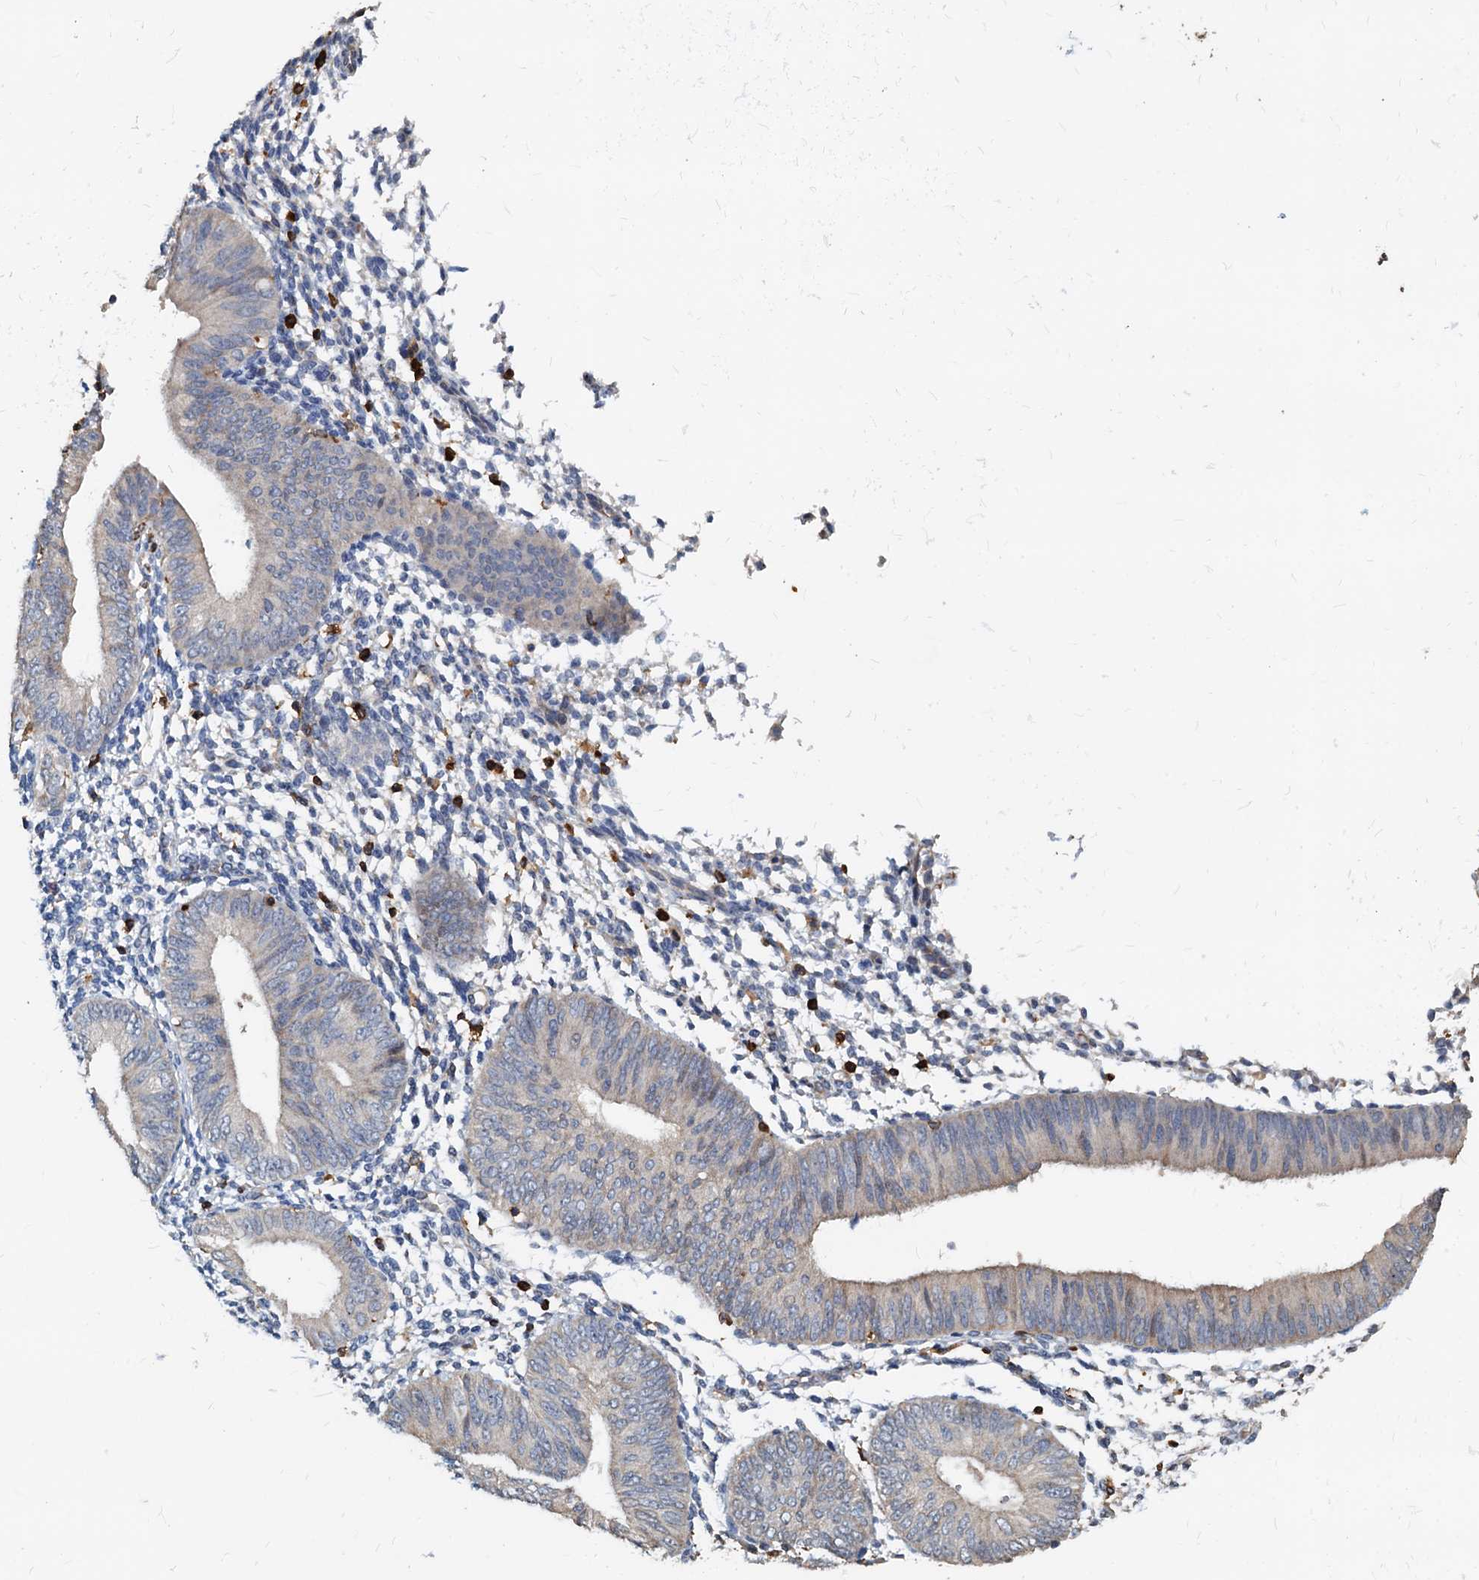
{"staining": {"intensity": "strong", "quantity": "<25%", "location": "cytoplasmic/membranous"}, "tissue": "endometrium", "cell_type": "Cells in endometrial stroma", "image_type": "normal", "snomed": [{"axis": "morphology", "description": "Normal tissue, NOS"}, {"axis": "topography", "description": "Uterus"}, {"axis": "topography", "description": "Endometrium"}], "caption": "DAB (3,3'-diaminobenzidine) immunohistochemical staining of unremarkable endometrium demonstrates strong cytoplasmic/membranous protein staining in about <25% of cells in endometrial stroma.", "gene": "LCP2", "patient": {"sex": "female", "age": 48}}